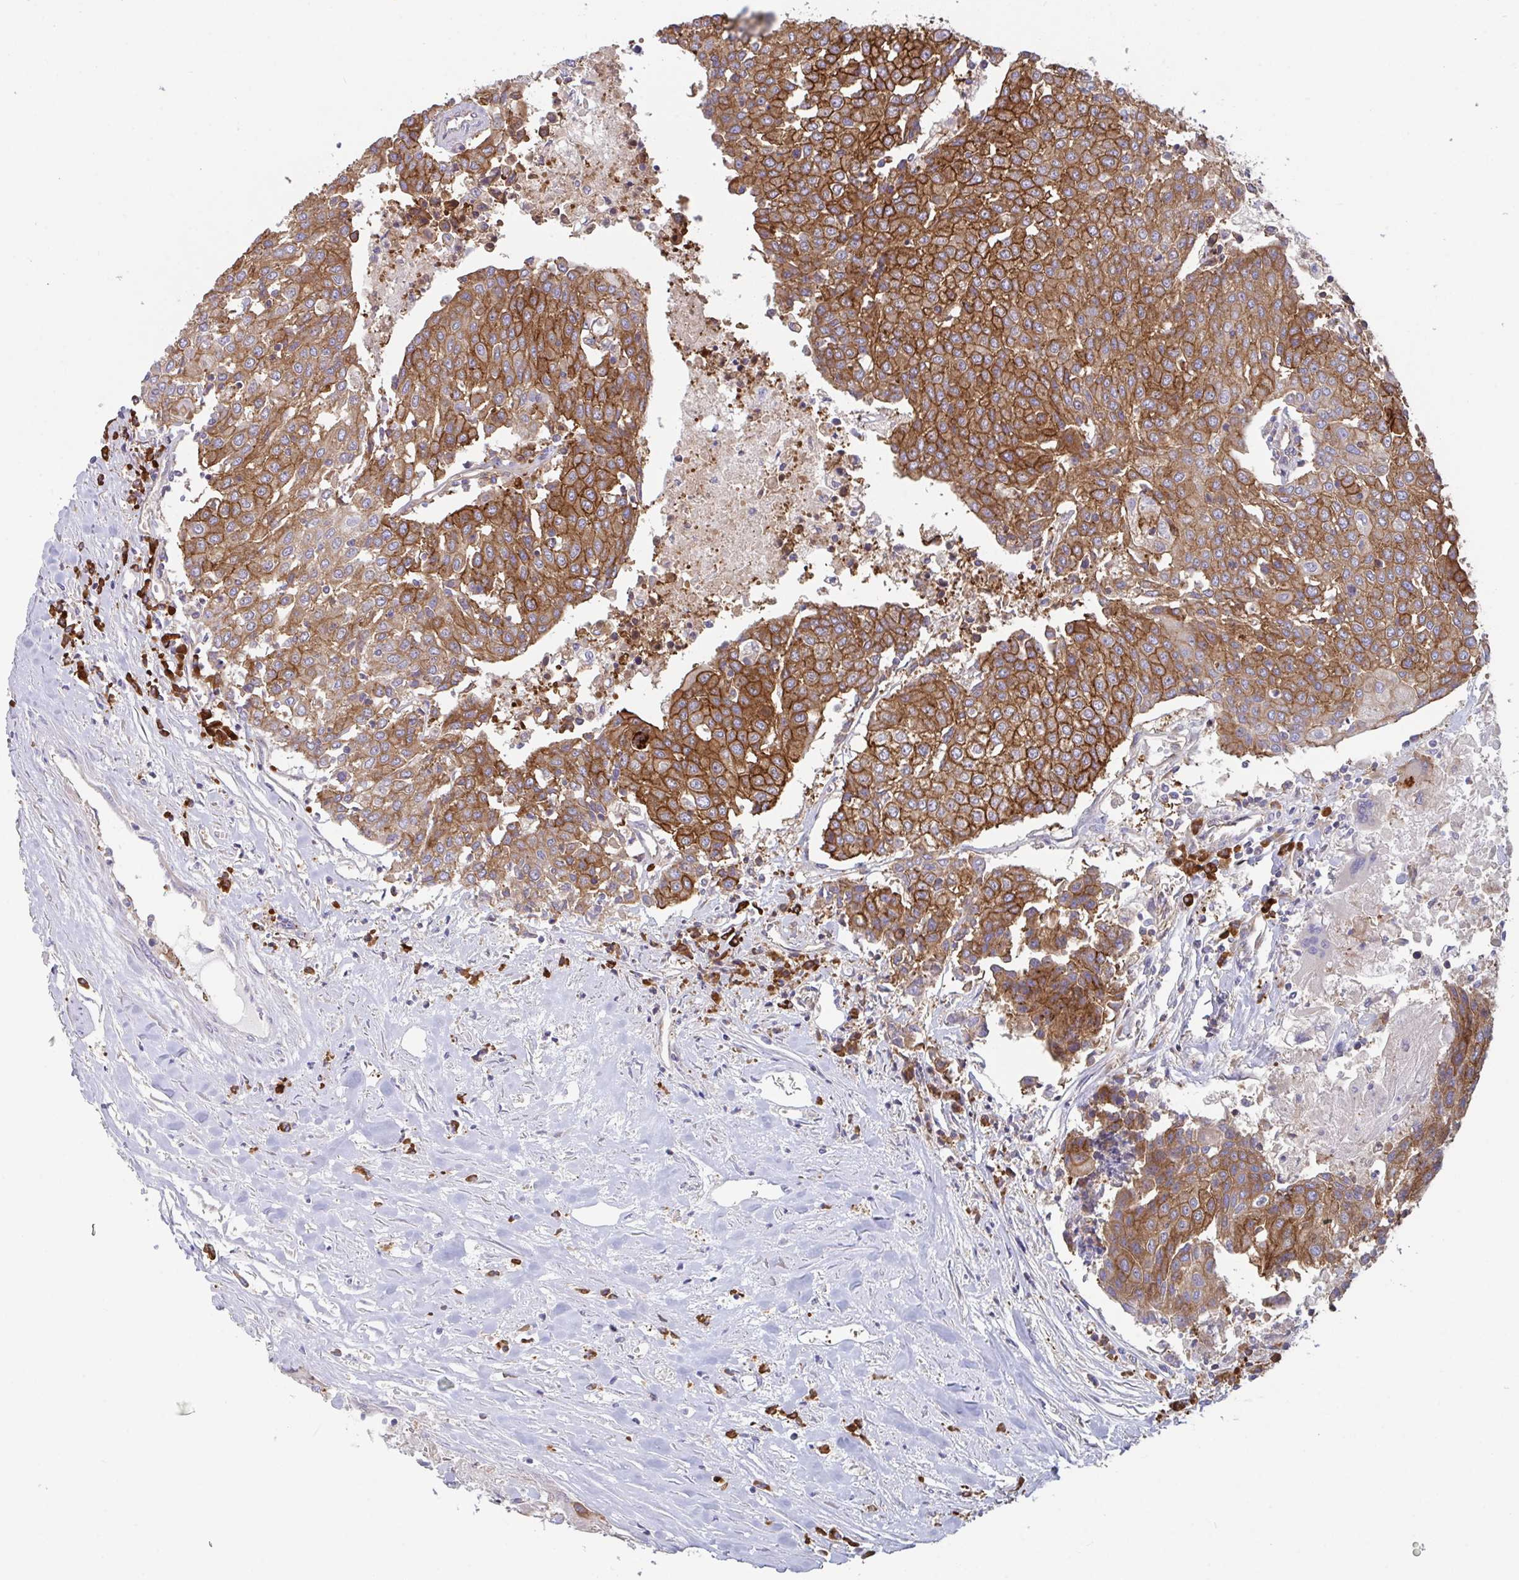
{"staining": {"intensity": "moderate", "quantity": ">75%", "location": "cytoplasmic/membranous"}, "tissue": "urothelial cancer", "cell_type": "Tumor cells", "image_type": "cancer", "snomed": [{"axis": "morphology", "description": "Urothelial carcinoma, High grade"}, {"axis": "topography", "description": "Urinary bladder"}], "caption": "This is an image of immunohistochemistry (IHC) staining of urothelial carcinoma (high-grade), which shows moderate expression in the cytoplasmic/membranous of tumor cells.", "gene": "YARS2", "patient": {"sex": "female", "age": 85}}